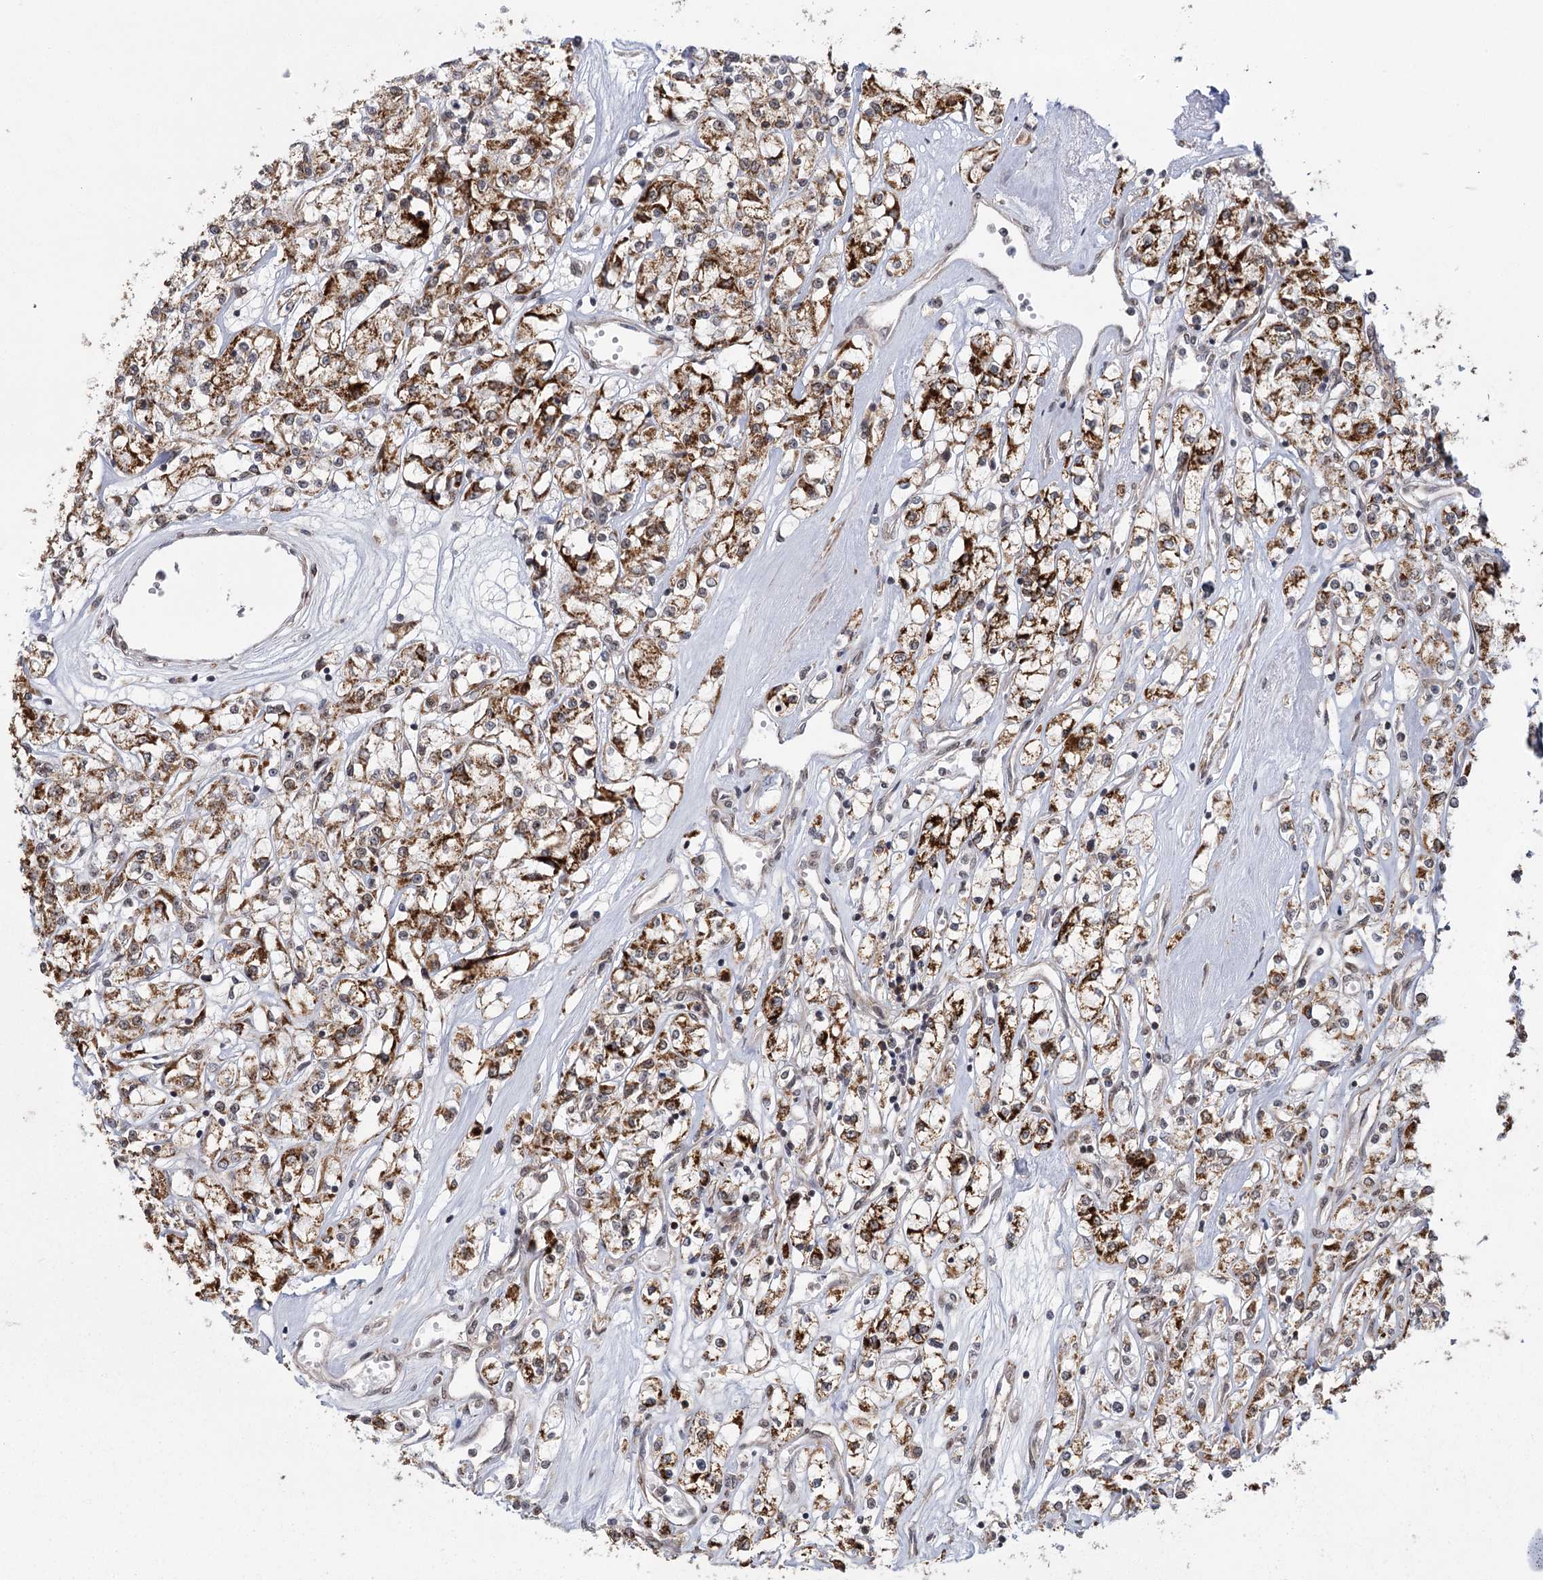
{"staining": {"intensity": "strong", "quantity": "25%-75%", "location": "cytoplasmic/membranous"}, "tissue": "renal cancer", "cell_type": "Tumor cells", "image_type": "cancer", "snomed": [{"axis": "morphology", "description": "Adenocarcinoma, NOS"}, {"axis": "topography", "description": "Kidney"}], "caption": "A brown stain highlights strong cytoplasmic/membranous positivity of a protein in renal cancer tumor cells. (Brightfield microscopy of DAB IHC at high magnification).", "gene": "ZCCHC24", "patient": {"sex": "female", "age": 59}}